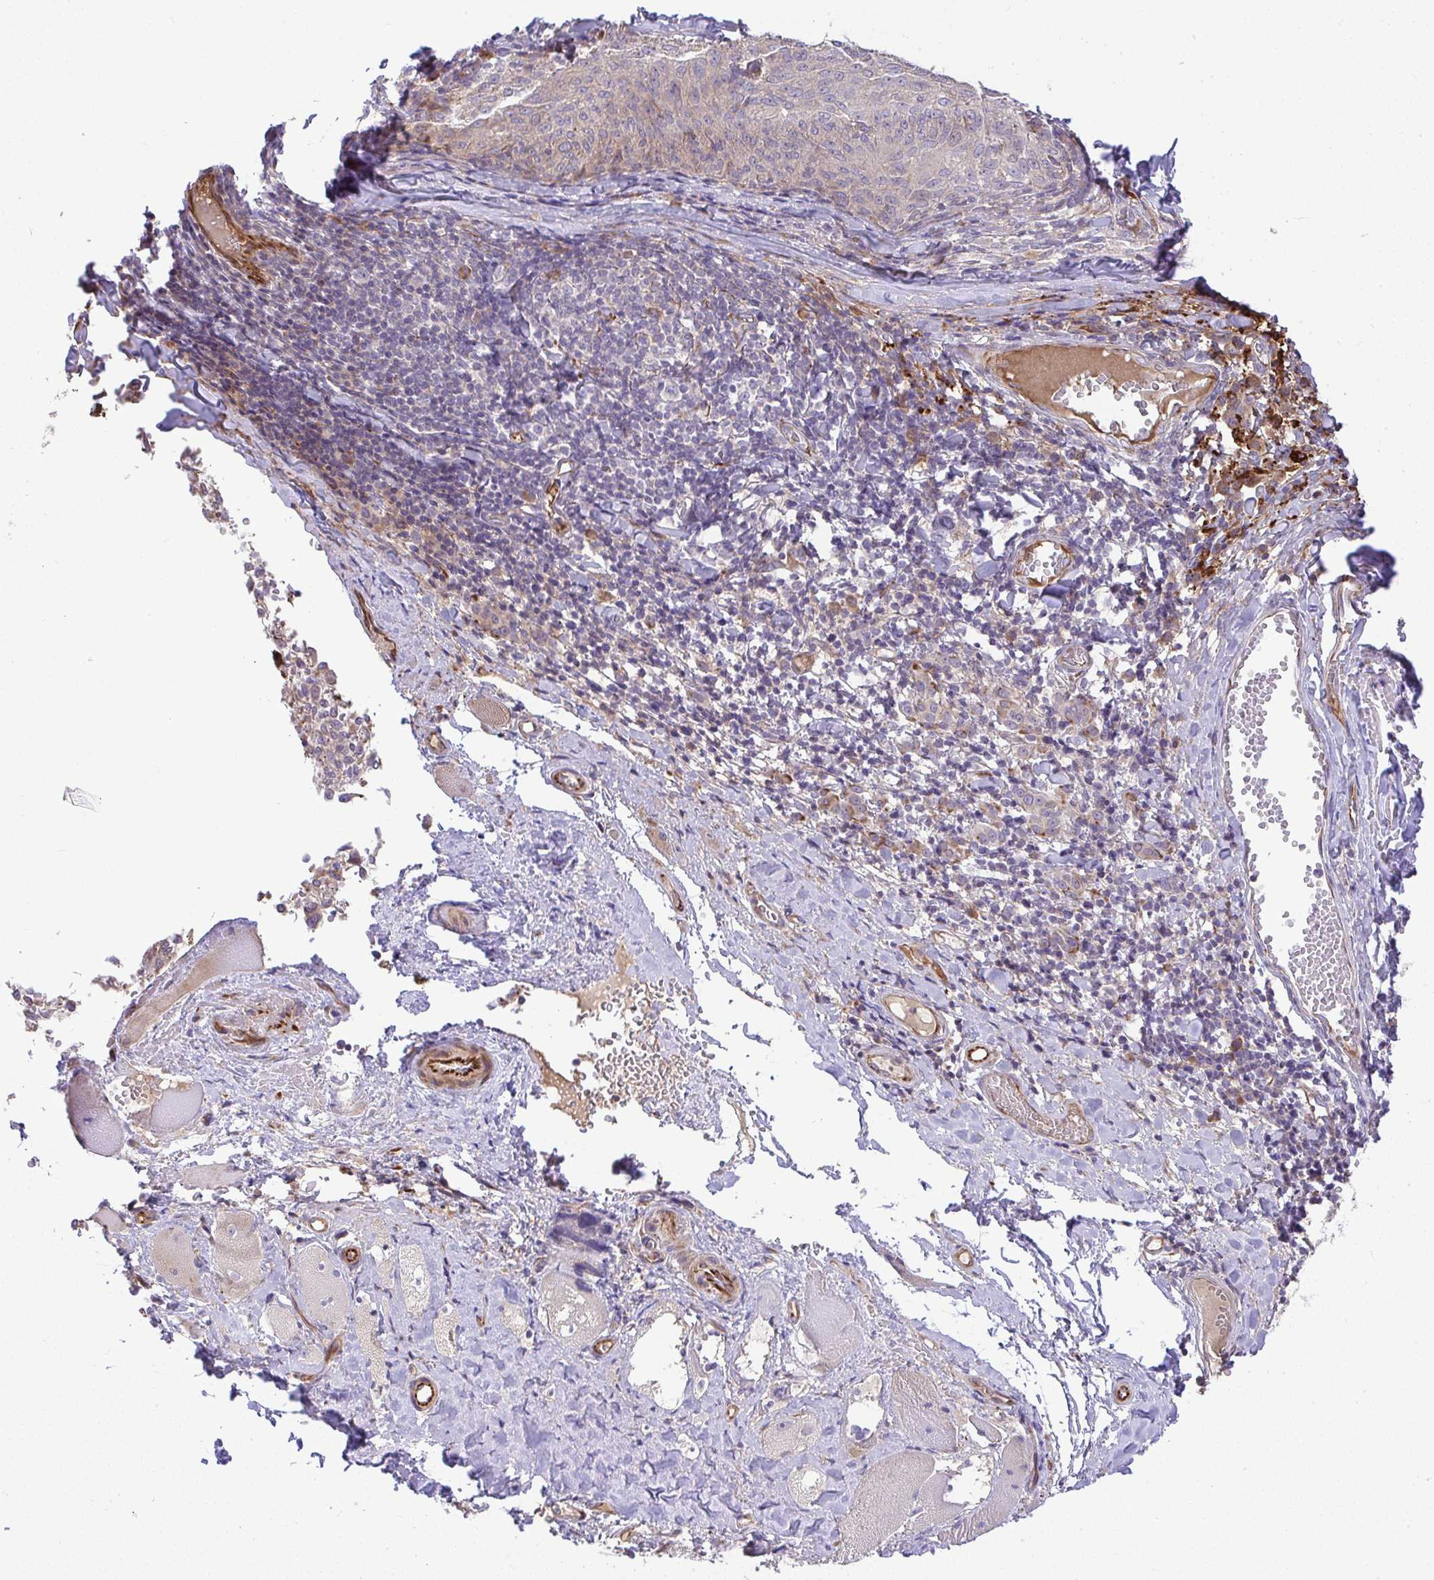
{"staining": {"intensity": "negative", "quantity": "none", "location": "none"}, "tissue": "melanoma", "cell_type": "Tumor cells", "image_type": "cancer", "snomed": [{"axis": "morphology", "description": "Malignant melanoma, NOS"}, {"axis": "topography", "description": "Skin"}], "caption": "DAB immunohistochemical staining of malignant melanoma demonstrates no significant staining in tumor cells.", "gene": "GRID2", "patient": {"sex": "female", "age": 72}}